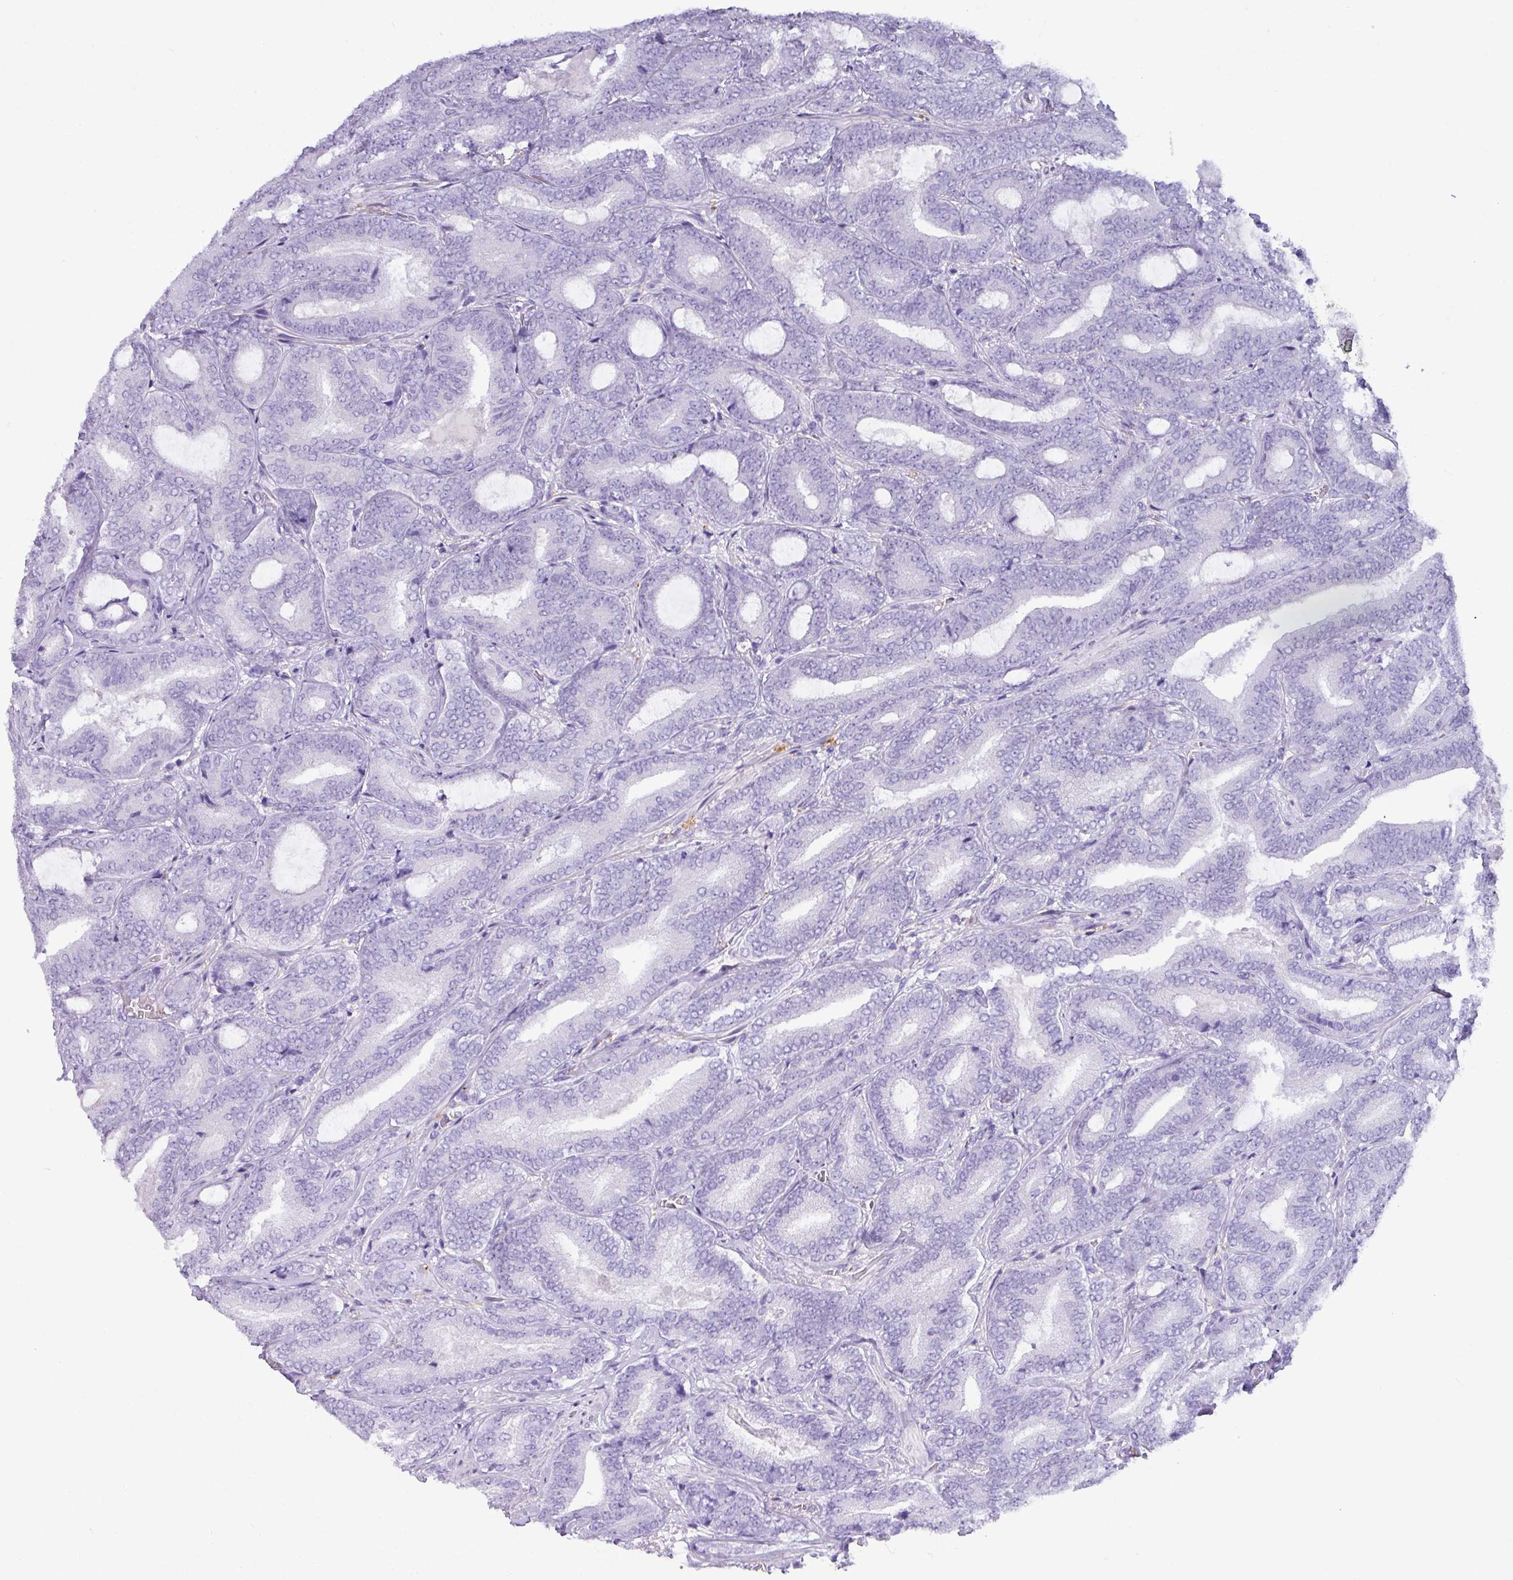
{"staining": {"intensity": "negative", "quantity": "none", "location": "none"}, "tissue": "prostate cancer", "cell_type": "Tumor cells", "image_type": "cancer", "snomed": [{"axis": "morphology", "description": "Adenocarcinoma, Low grade"}, {"axis": "topography", "description": "Prostate and seminal vesicle, NOS"}], "caption": "High magnification brightfield microscopy of adenocarcinoma (low-grade) (prostate) stained with DAB (brown) and counterstained with hematoxylin (blue): tumor cells show no significant expression.", "gene": "ZNF524", "patient": {"sex": "male", "age": 61}}